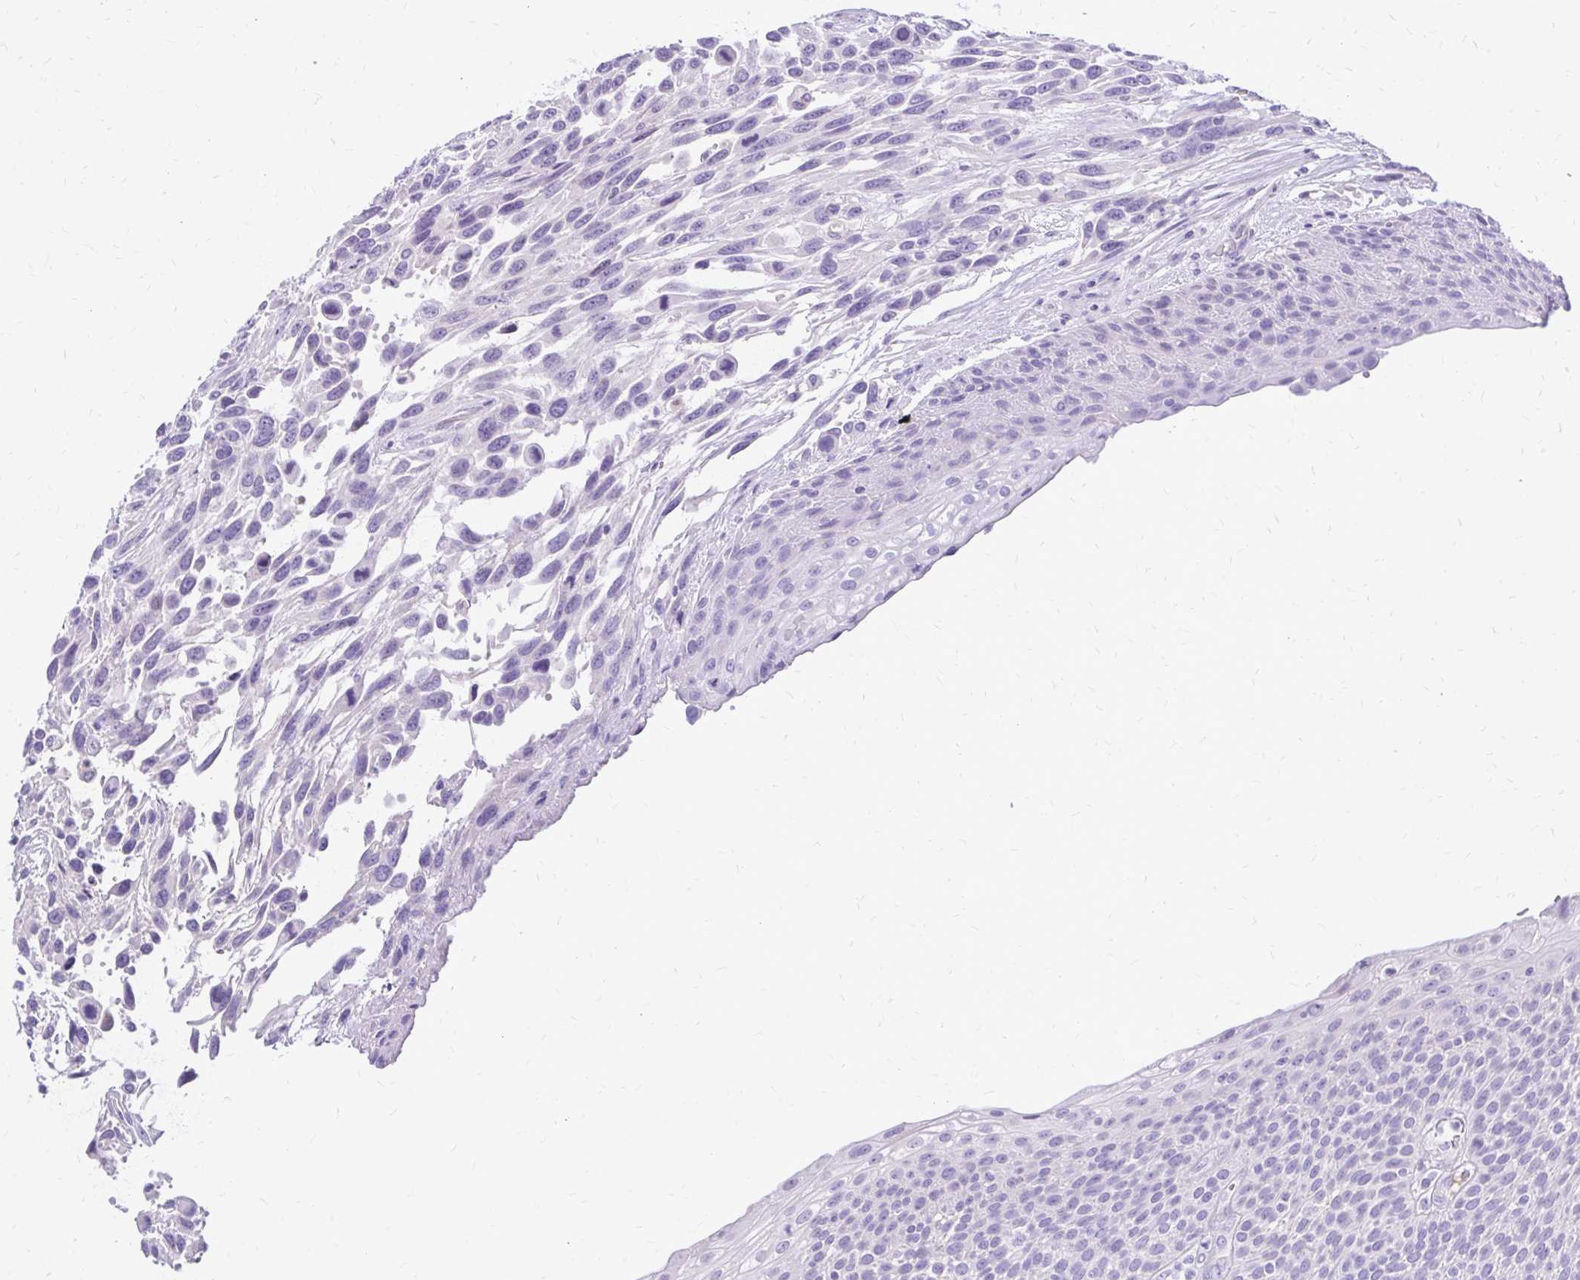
{"staining": {"intensity": "negative", "quantity": "none", "location": "none"}, "tissue": "urothelial cancer", "cell_type": "Tumor cells", "image_type": "cancer", "snomed": [{"axis": "morphology", "description": "Urothelial carcinoma, High grade"}, {"axis": "topography", "description": "Urinary bladder"}], "caption": "Tumor cells show no significant expression in urothelial cancer. The staining was performed using DAB to visualize the protein expression in brown, while the nuclei were stained in blue with hematoxylin (Magnification: 20x).", "gene": "MAP1LC3A", "patient": {"sex": "female", "age": 70}}